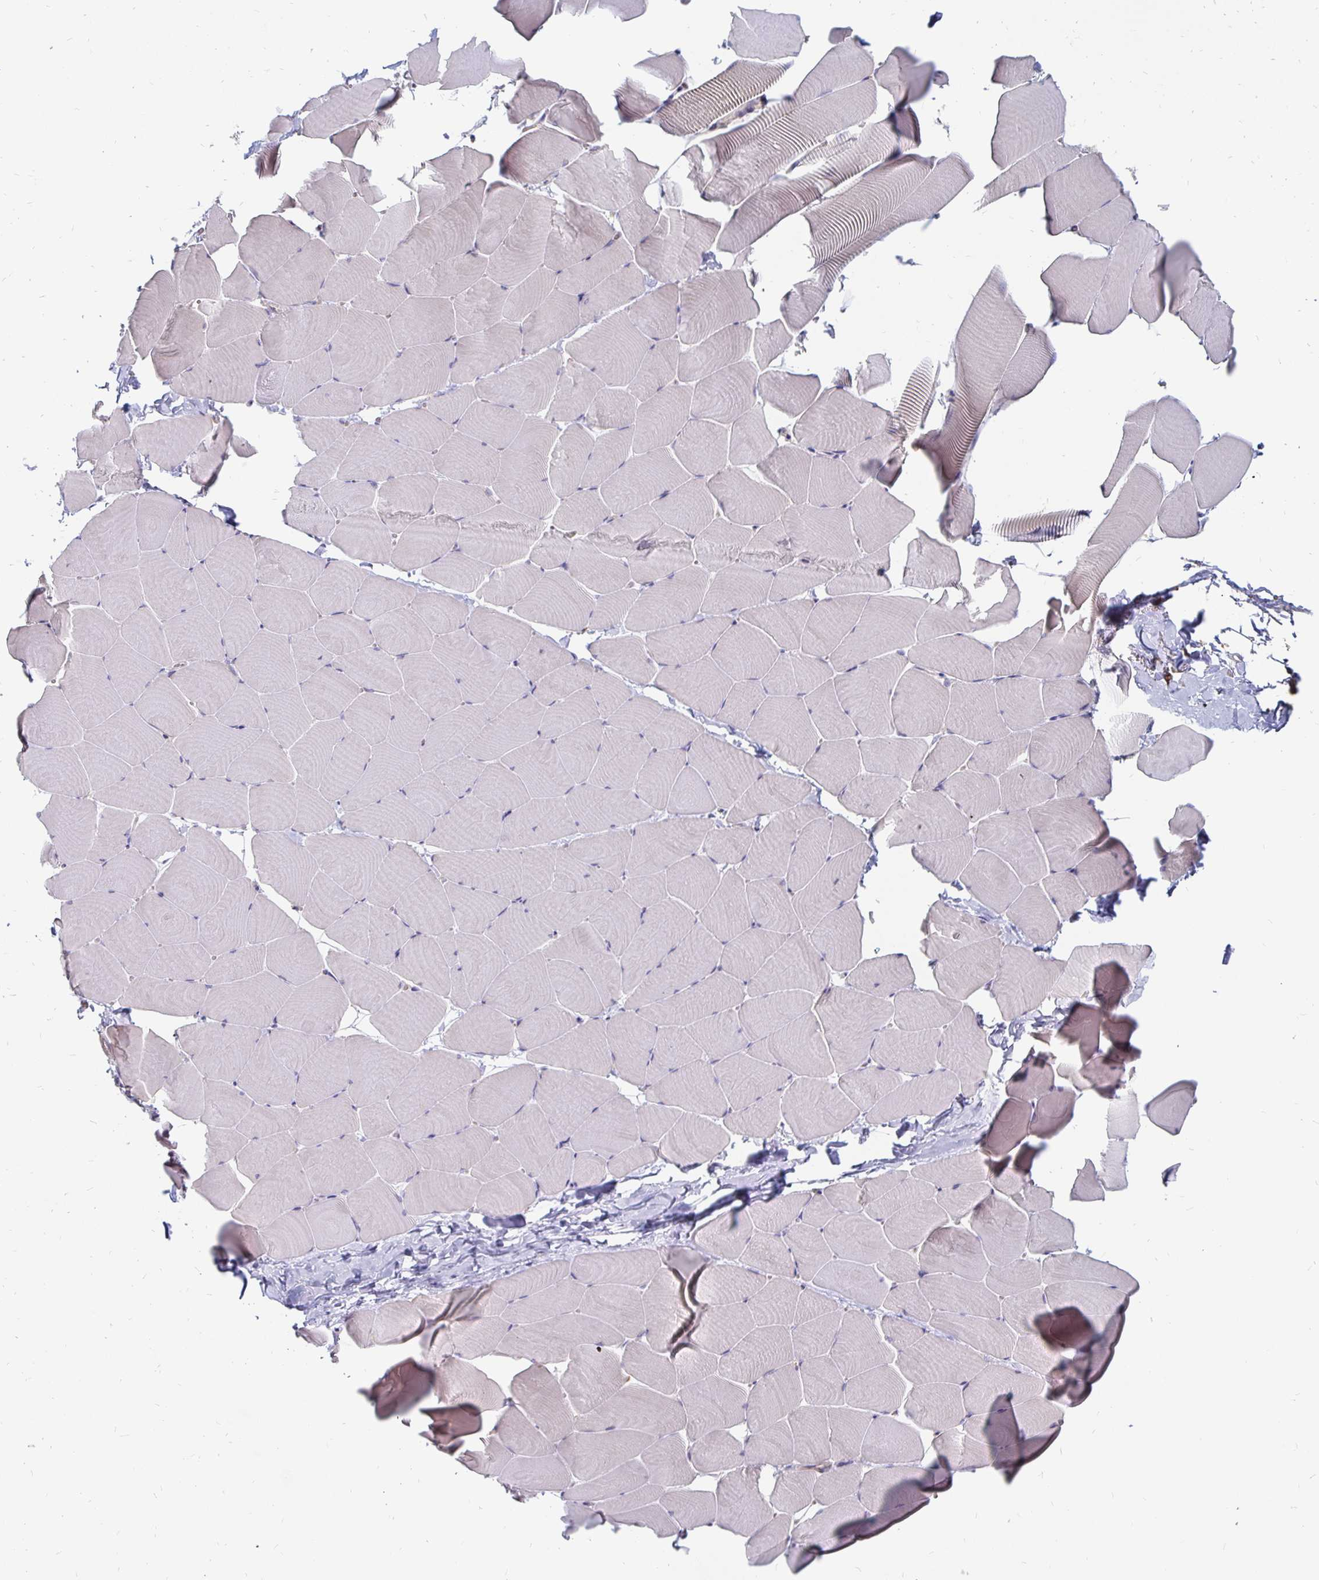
{"staining": {"intensity": "negative", "quantity": "none", "location": "none"}, "tissue": "skeletal muscle", "cell_type": "Myocytes", "image_type": "normal", "snomed": [{"axis": "morphology", "description": "Normal tissue, NOS"}, {"axis": "topography", "description": "Skeletal muscle"}], "caption": "Skeletal muscle stained for a protein using immunohistochemistry reveals no positivity myocytes.", "gene": "CCDC85A", "patient": {"sex": "male", "age": 25}}